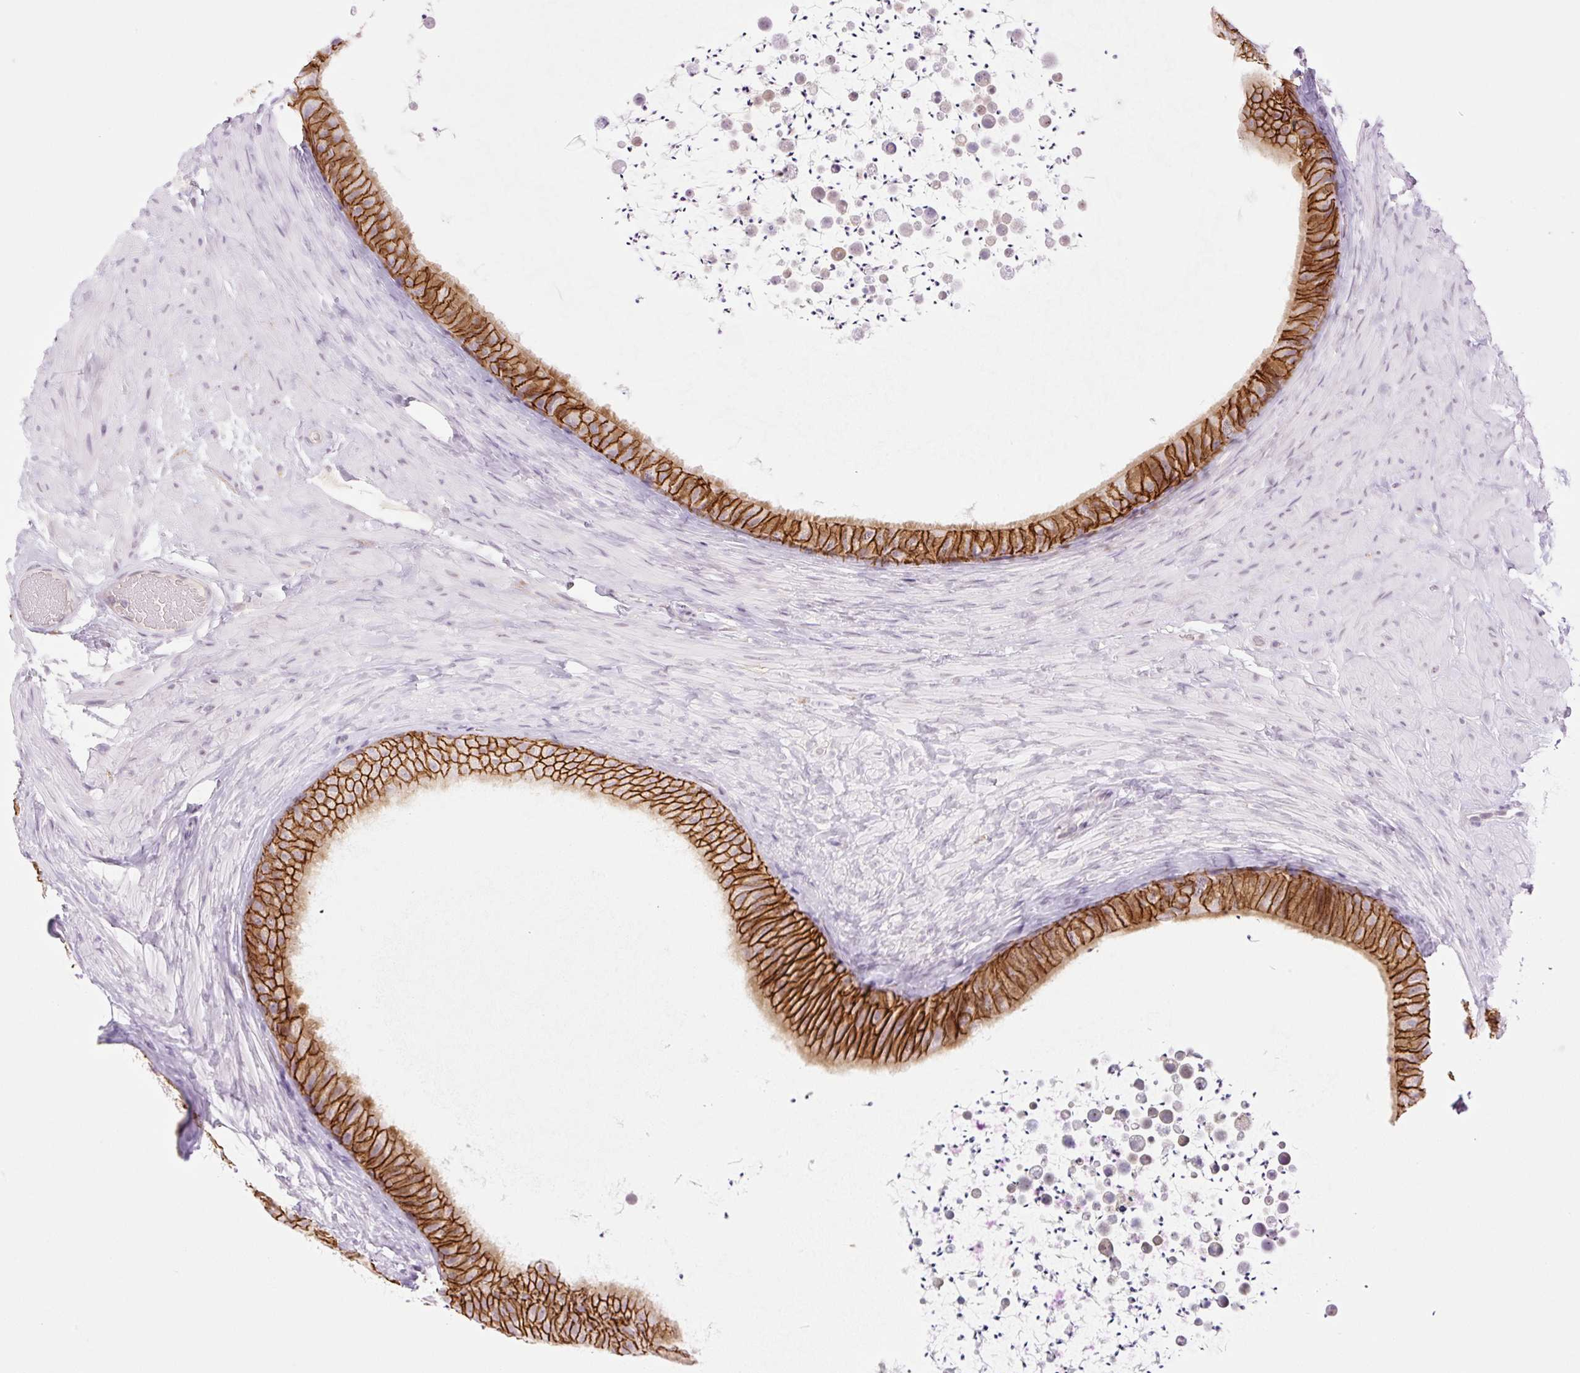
{"staining": {"intensity": "strong", "quantity": ">75%", "location": "cytoplasmic/membranous"}, "tissue": "epididymis", "cell_type": "Glandular cells", "image_type": "normal", "snomed": [{"axis": "morphology", "description": "Normal tissue, NOS"}, {"axis": "topography", "description": "Epididymis, spermatic cord, NOS"}, {"axis": "topography", "description": "Epididymis"}], "caption": "Glandular cells reveal high levels of strong cytoplasmic/membranous positivity in about >75% of cells in unremarkable human epididymis.", "gene": "PALM3", "patient": {"sex": "male", "age": 31}}